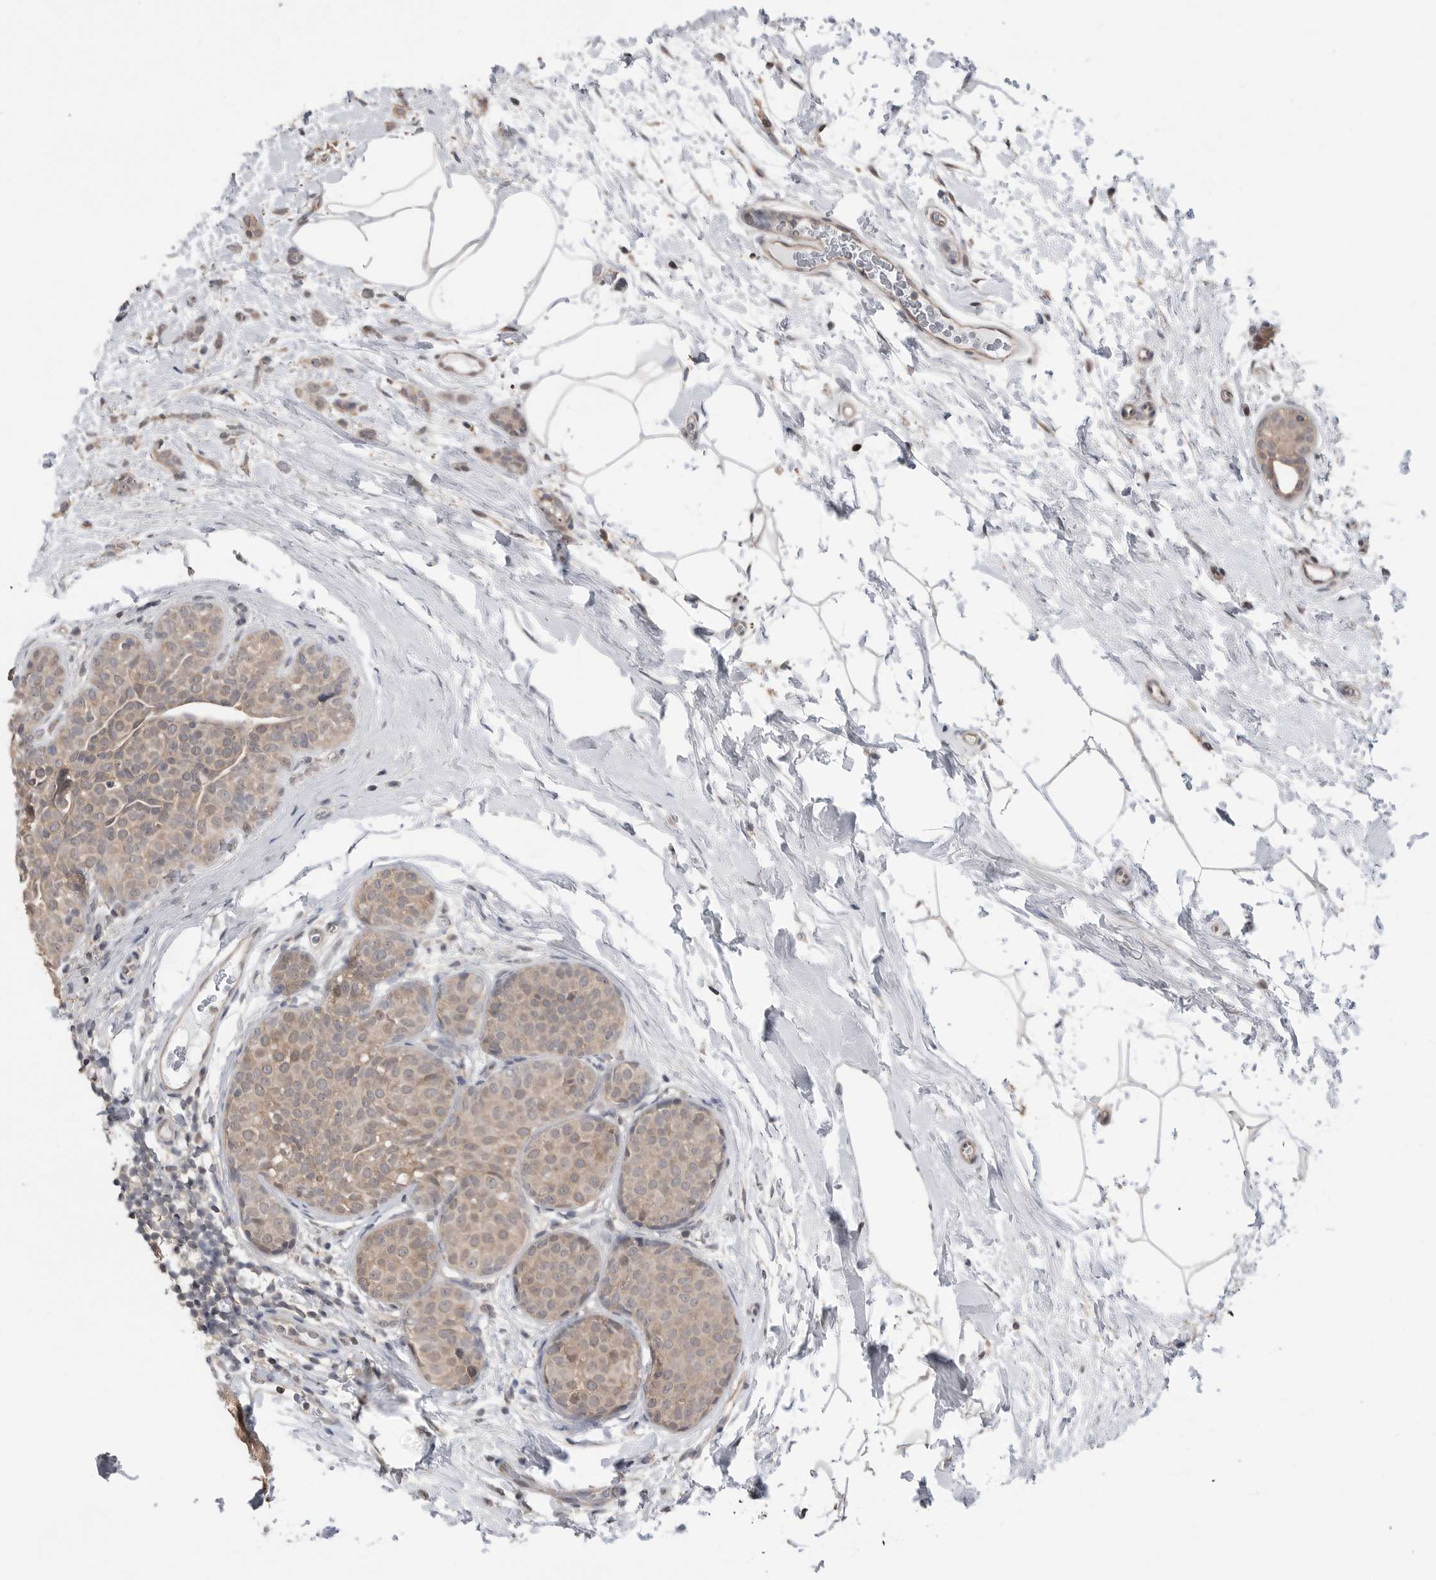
{"staining": {"intensity": "weak", "quantity": ">75%", "location": "cytoplasmic/membranous,nuclear"}, "tissue": "breast cancer", "cell_type": "Tumor cells", "image_type": "cancer", "snomed": [{"axis": "morphology", "description": "Lobular carcinoma, in situ"}, {"axis": "morphology", "description": "Lobular carcinoma"}, {"axis": "topography", "description": "Breast"}], "caption": "A brown stain shows weak cytoplasmic/membranous and nuclear staining of a protein in human breast cancer tumor cells.", "gene": "PEAK1", "patient": {"sex": "female", "age": 41}}